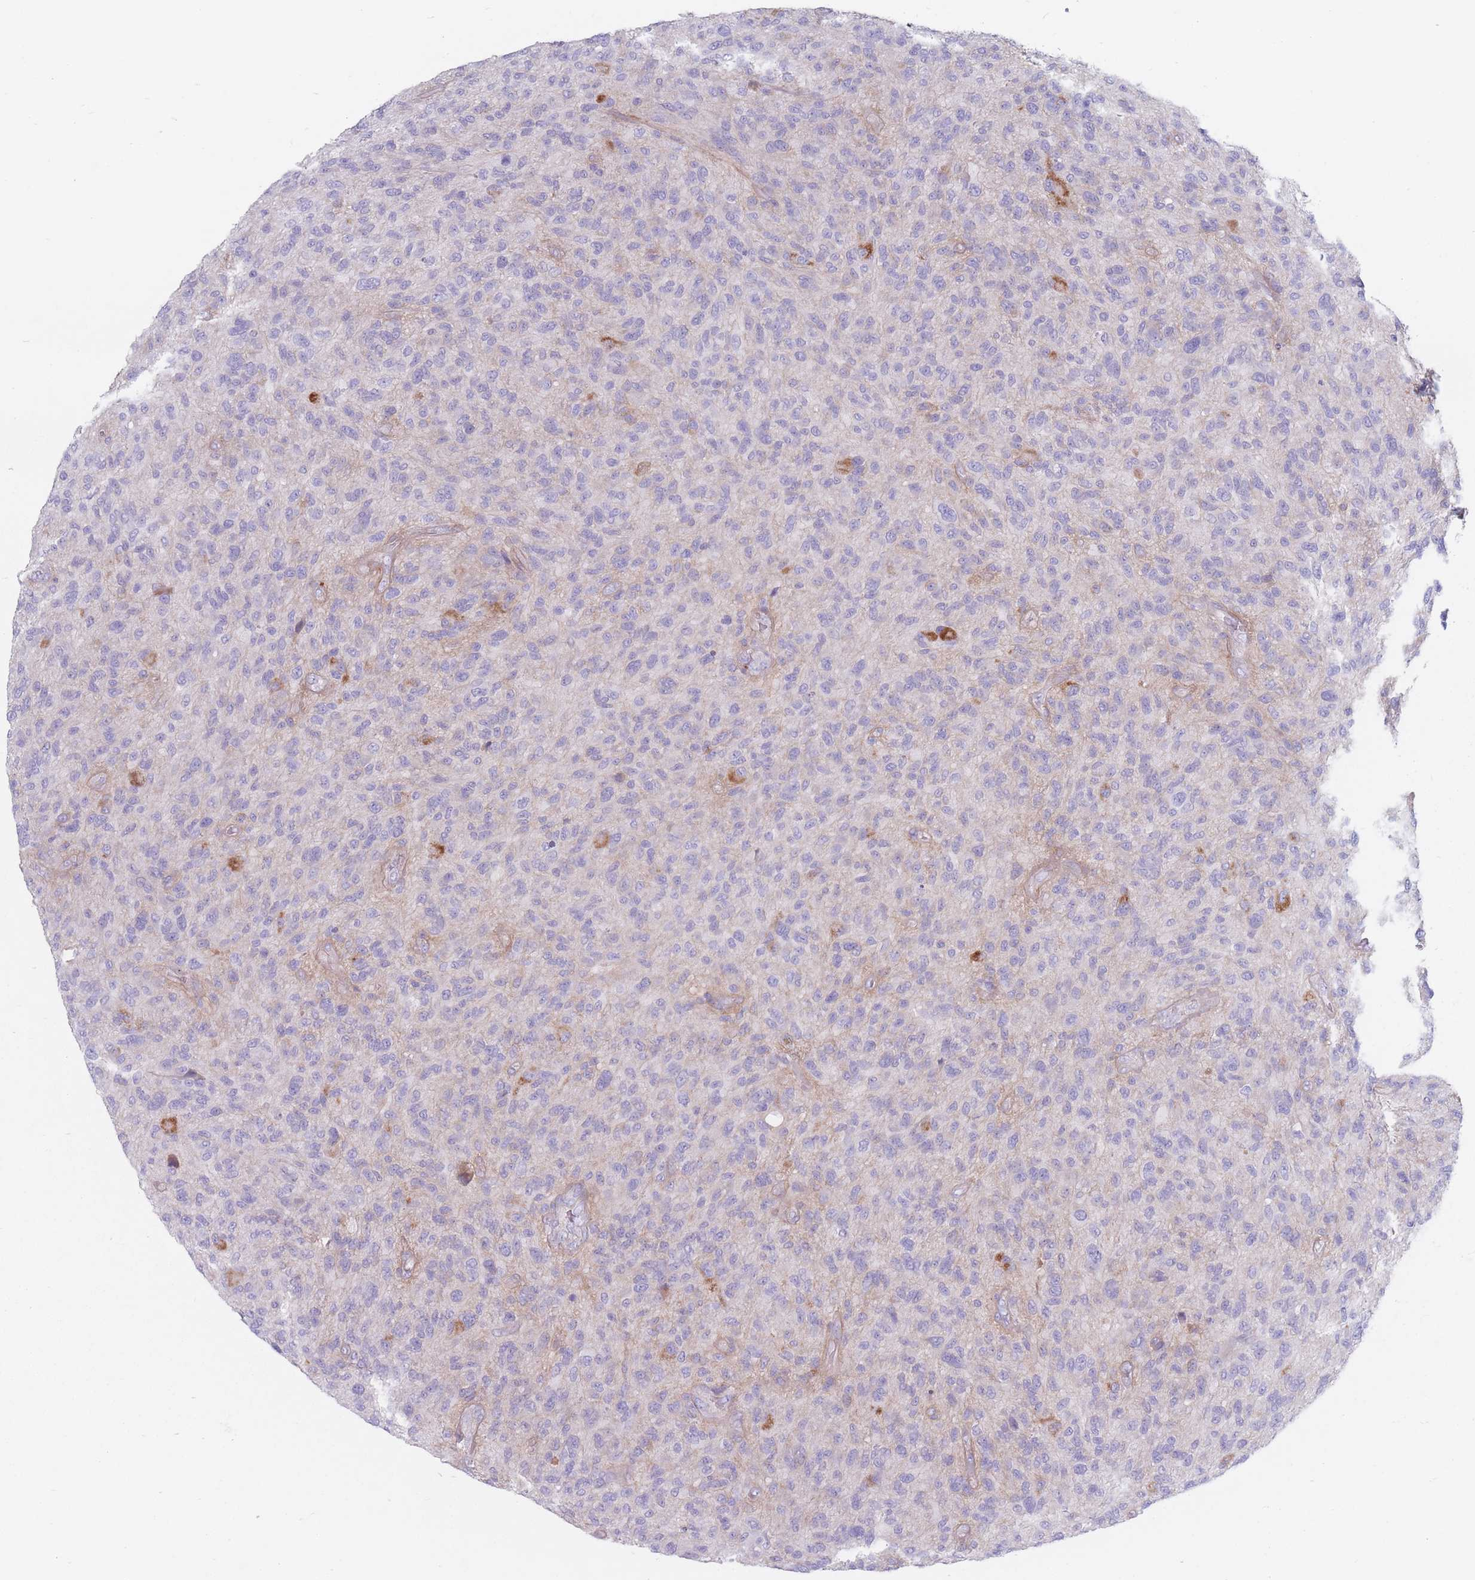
{"staining": {"intensity": "negative", "quantity": "none", "location": "none"}, "tissue": "glioma", "cell_type": "Tumor cells", "image_type": "cancer", "snomed": [{"axis": "morphology", "description": "Glioma, malignant, High grade"}, {"axis": "topography", "description": "Brain"}], "caption": "High magnification brightfield microscopy of glioma stained with DAB (3,3'-diaminobenzidine) (brown) and counterstained with hematoxylin (blue): tumor cells show no significant staining.", "gene": "PLPP1", "patient": {"sex": "male", "age": 47}}